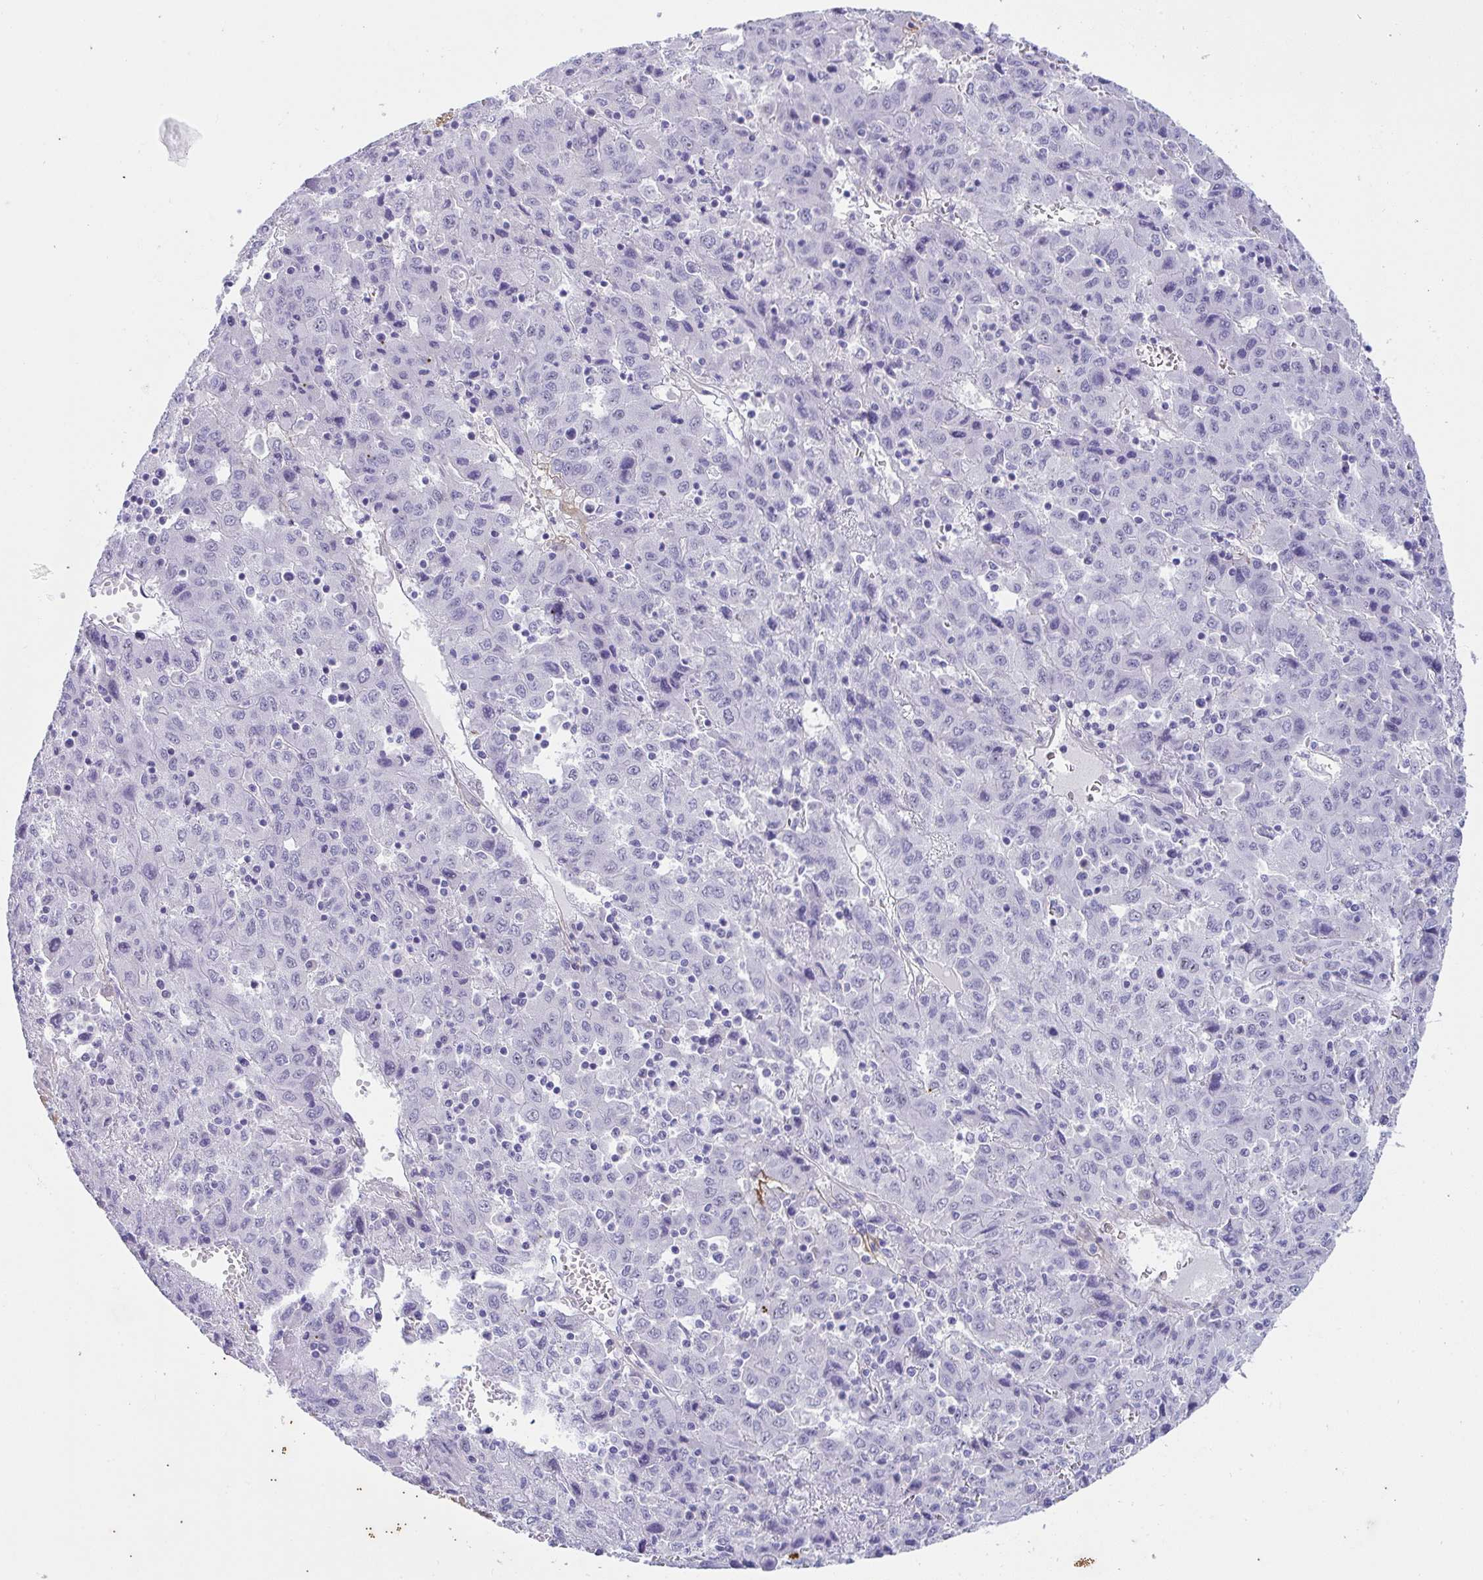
{"staining": {"intensity": "negative", "quantity": "none", "location": "none"}, "tissue": "liver cancer", "cell_type": "Tumor cells", "image_type": "cancer", "snomed": [{"axis": "morphology", "description": "Carcinoma, Hepatocellular, NOS"}, {"axis": "topography", "description": "Liver"}], "caption": "An immunohistochemistry histopathology image of liver cancer (hepatocellular carcinoma) is shown. There is no staining in tumor cells of liver cancer (hepatocellular carcinoma).", "gene": "LHFPL6", "patient": {"sex": "female", "age": 53}}